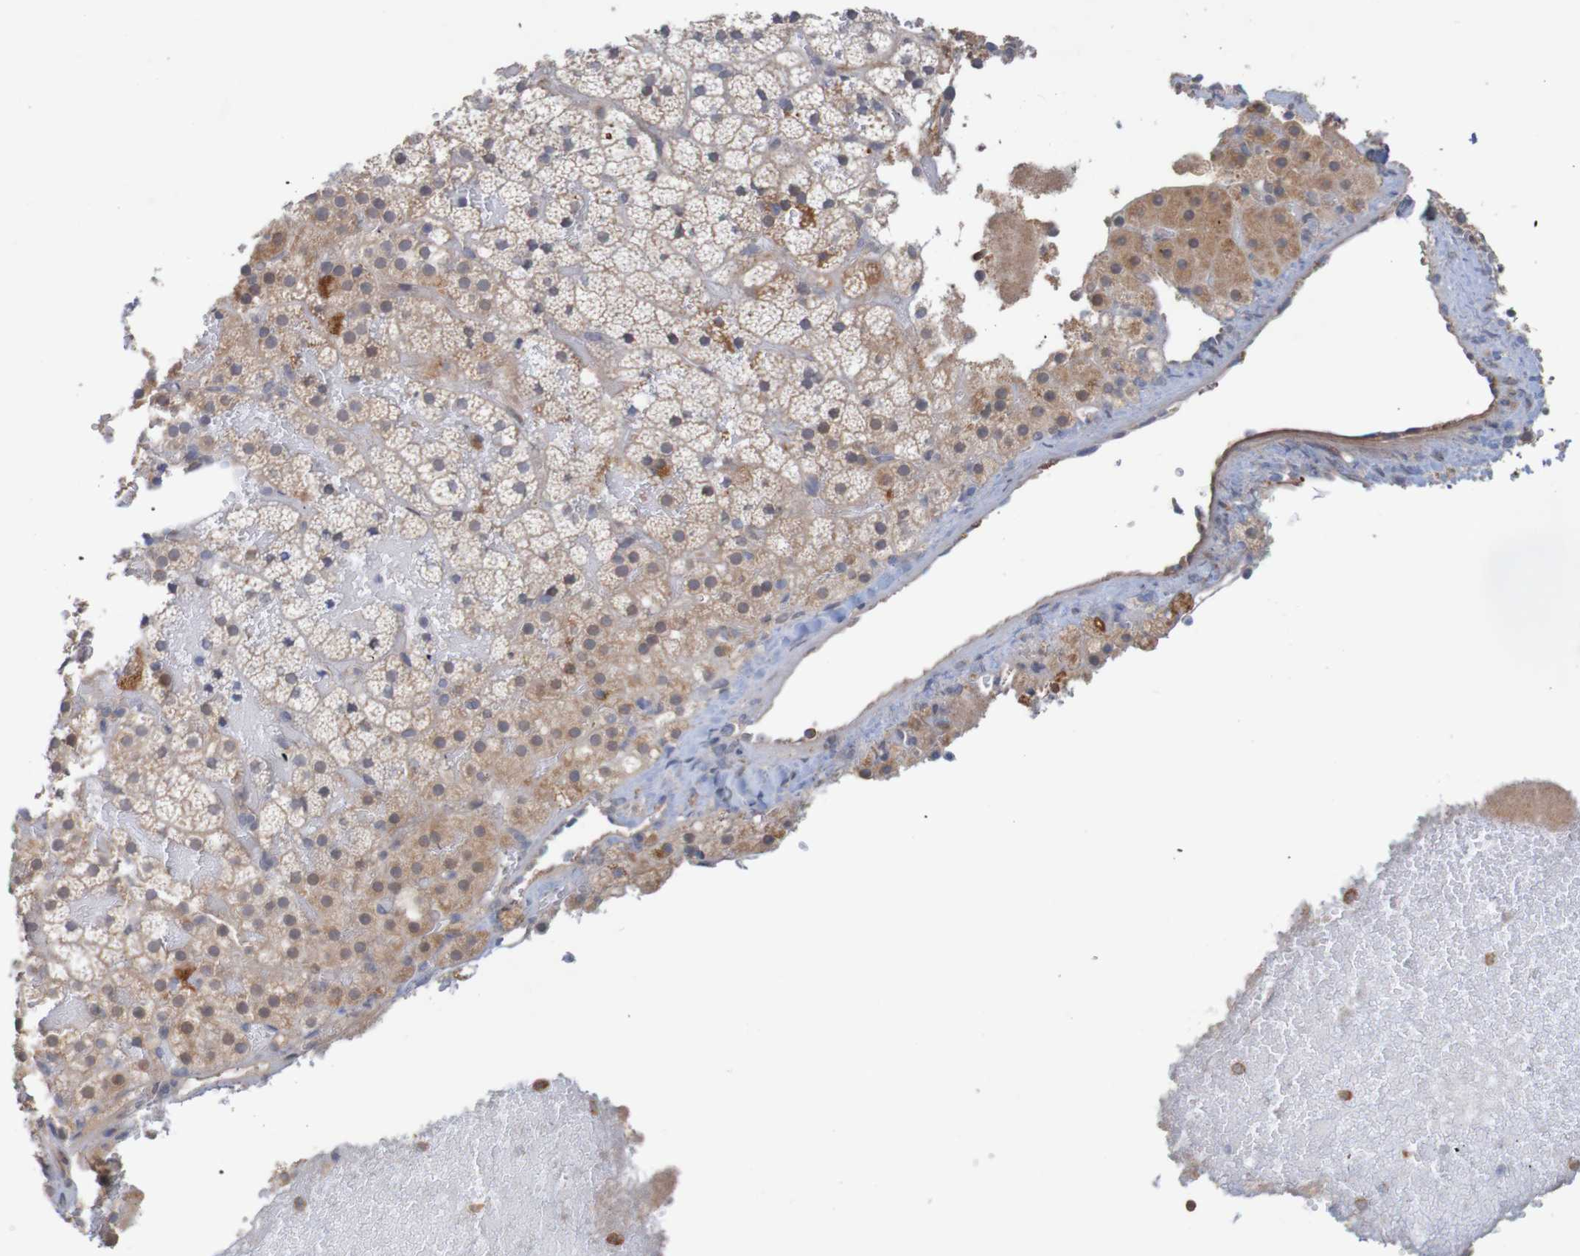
{"staining": {"intensity": "weak", "quantity": ">75%", "location": "cytoplasmic/membranous"}, "tissue": "adrenal gland", "cell_type": "Glandular cells", "image_type": "normal", "snomed": [{"axis": "morphology", "description": "Normal tissue, NOS"}, {"axis": "topography", "description": "Adrenal gland"}], "caption": "Brown immunohistochemical staining in normal human adrenal gland exhibits weak cytoplasmic/membranous staining in about >75% of glandular cells. The staining was performed using DAB (3,3'-diaminobenzidine) to visualize the protein expression in brown, while the nuclei were stained in blue with hematoxylin (Magnification: 20x).", "gene": "NAV2", "patient": {"sex": "female", "age": 59}}